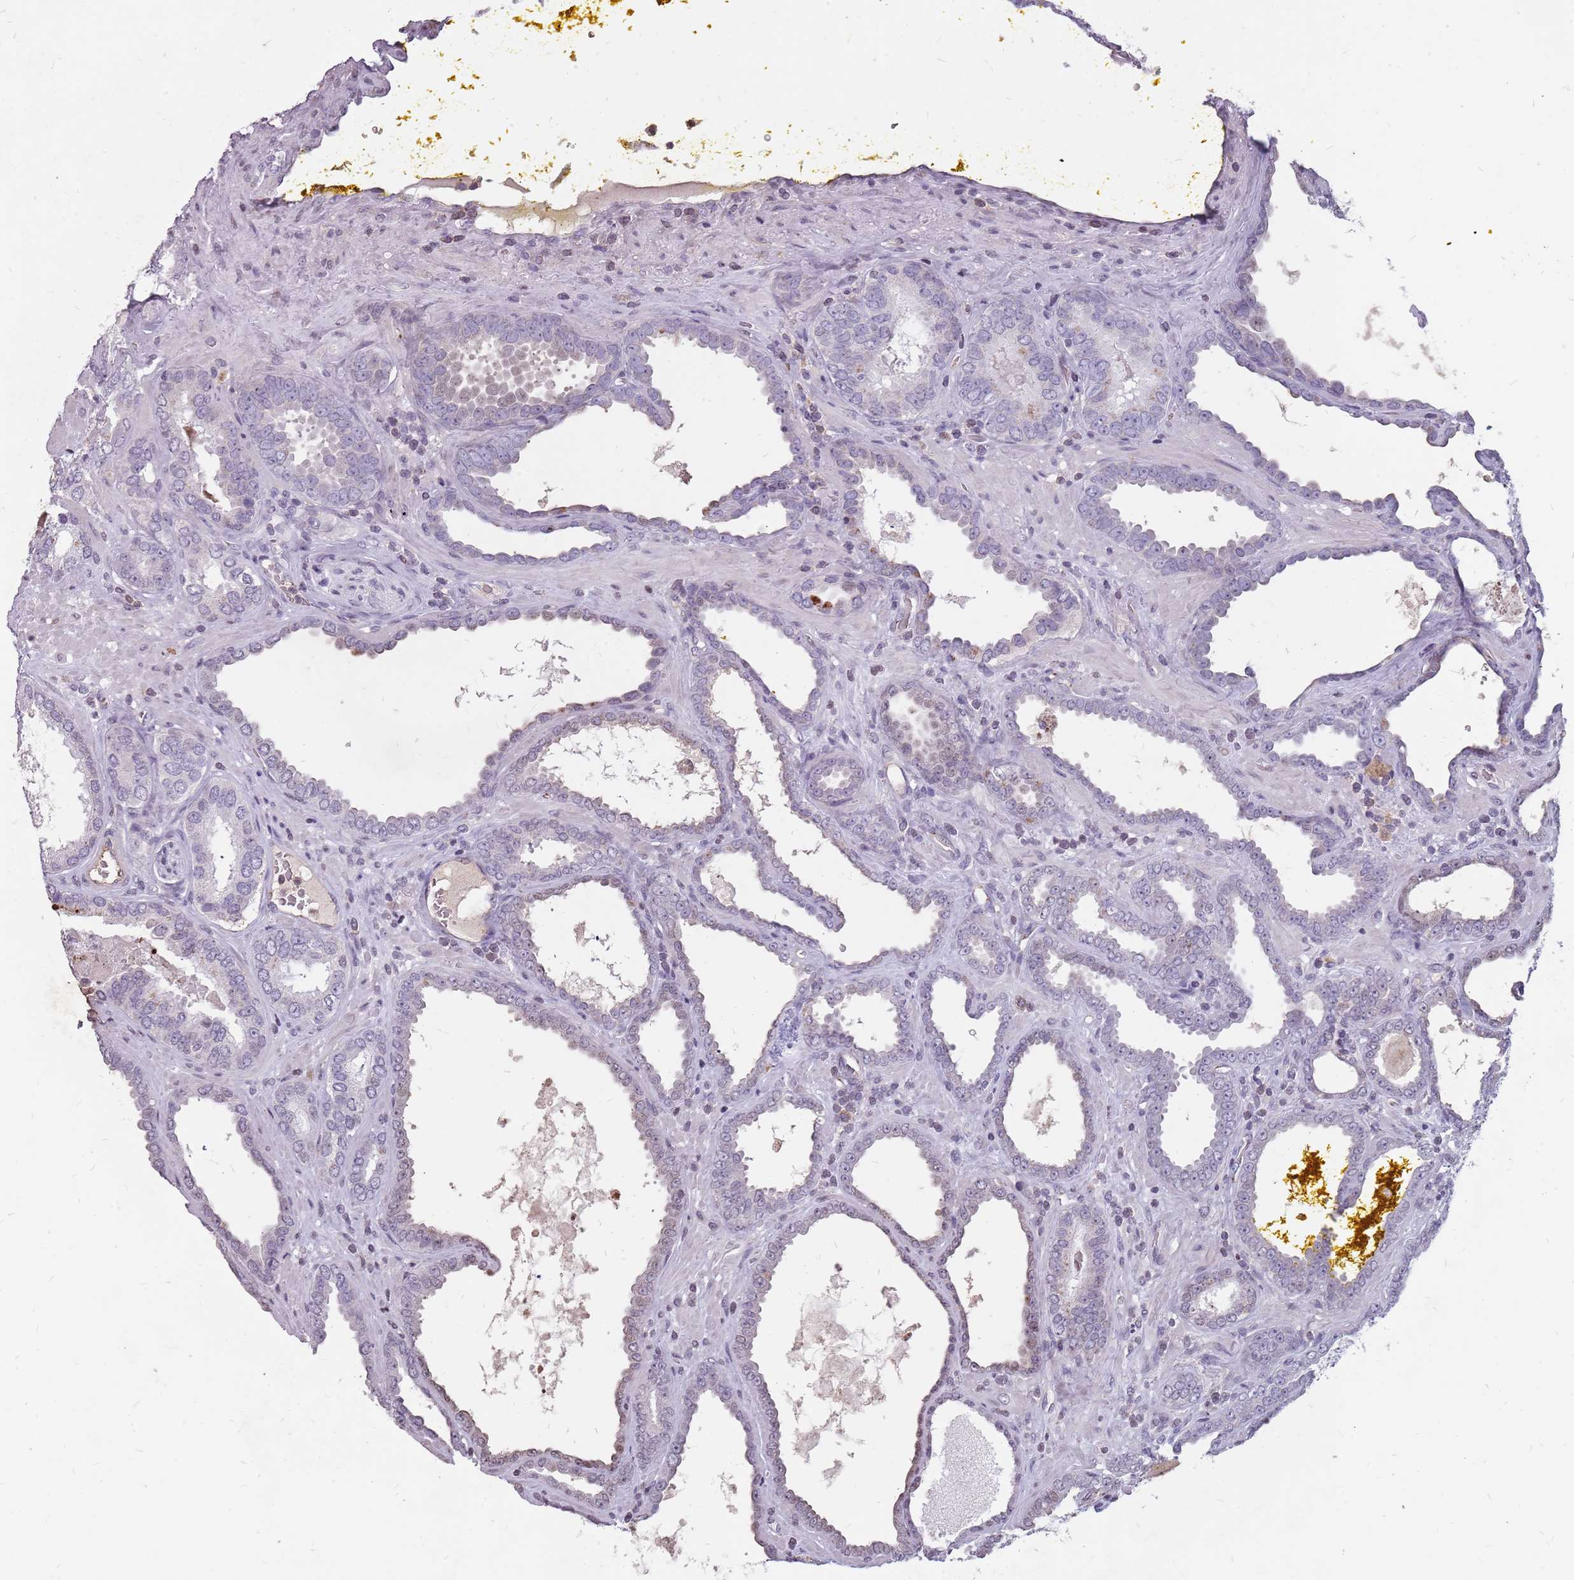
{"staining": {"intensity": "negative", "quantity": "none", "location": "none"}, "tissue": "prostate cancer", "cell_type": "Tumor cells", "image_type": "cancer", "snomed": [{"axis": "morphology", "description": "Adenocarcinoma, High grade"}, {"axis": "topography", "description": "Prostate"}], "caption": "Histopathology image shows no protein positivity in tumor cells of prostate adenocarcinoma (high-grade) tissue.", "gene": "NEK6", "patient": {"sex": "male", "age": 72}}